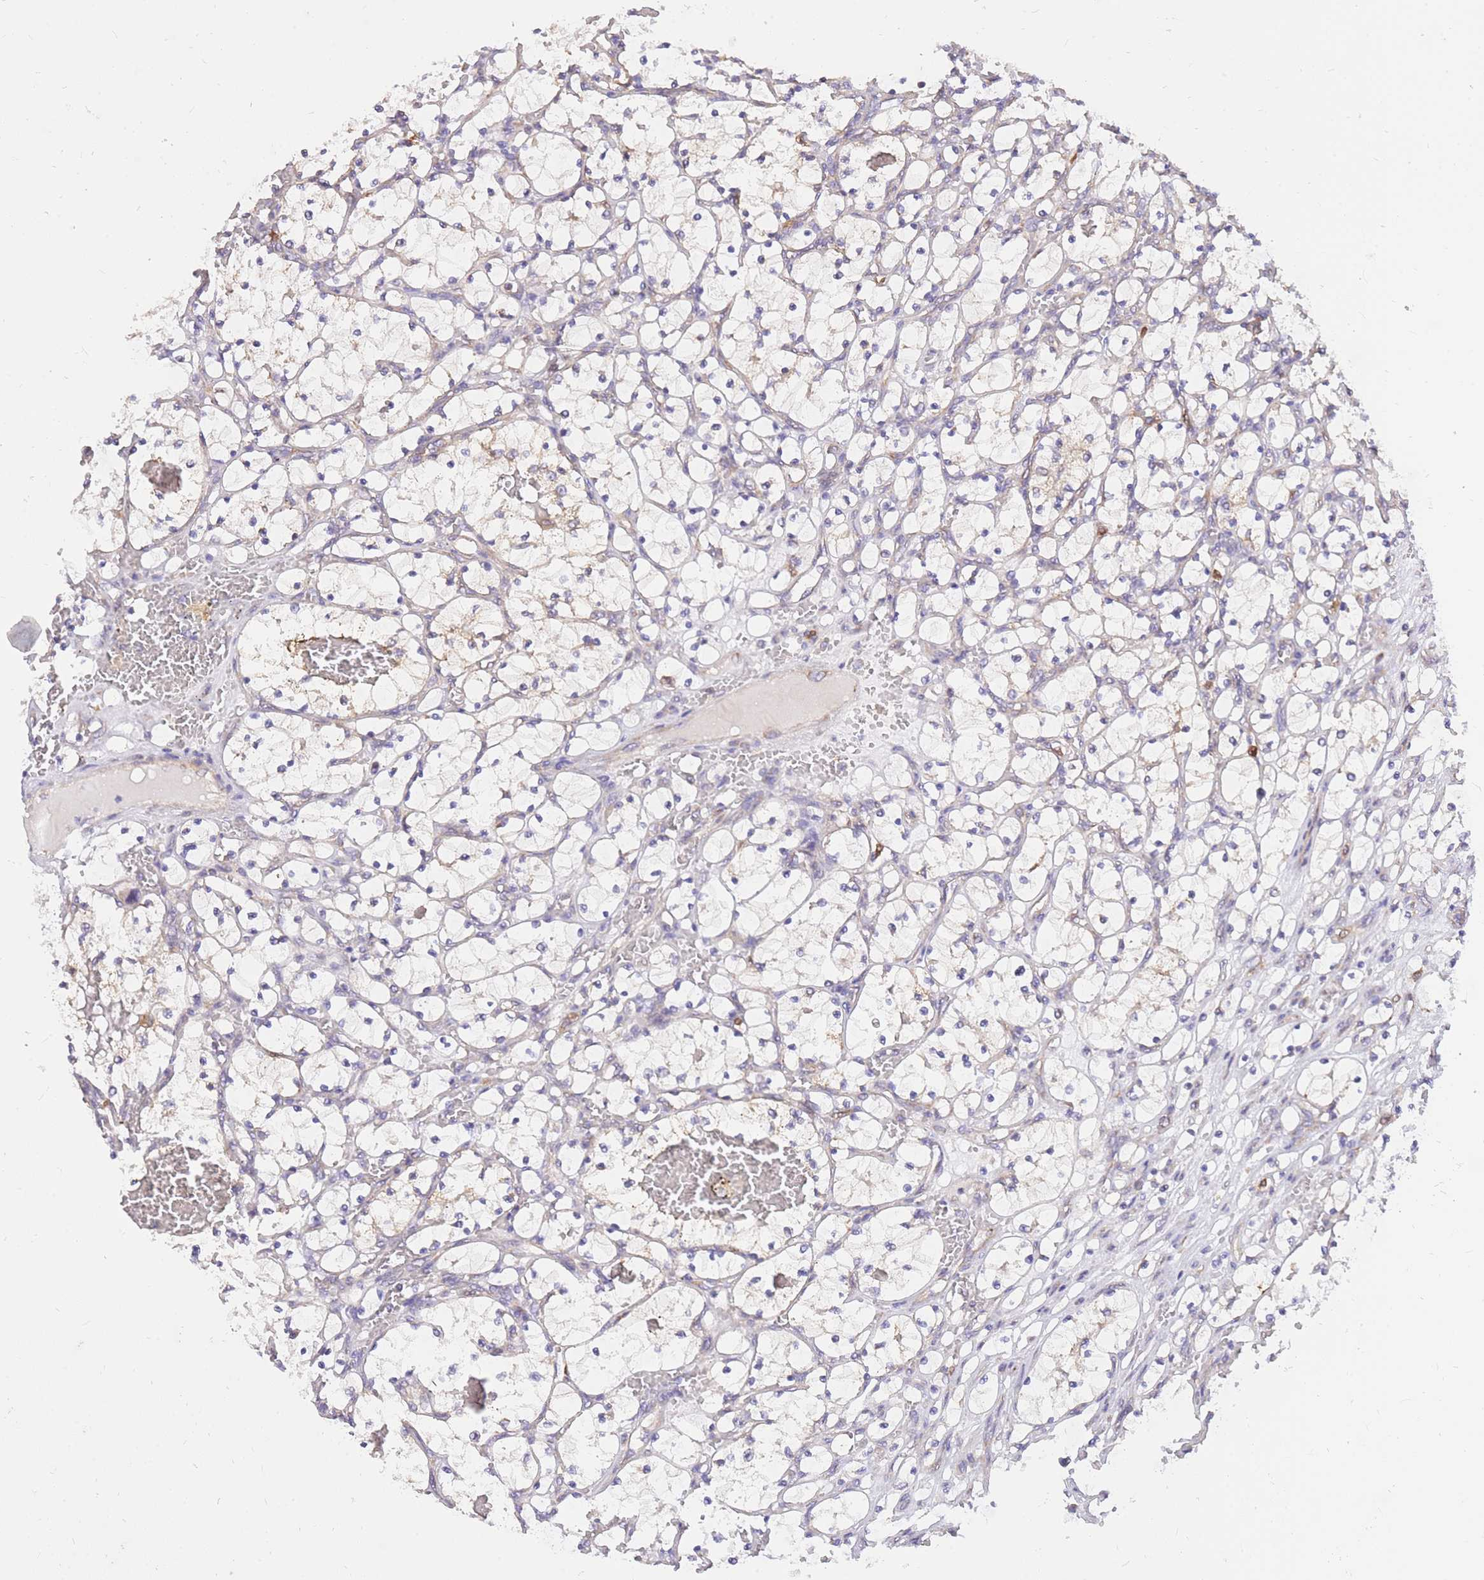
{"staining": {"intensity": "weak", "quantity": "<25%", "location": "cytoplasmic/membranous"}, "tissue": "renal cancer", "cell_type": "Tumor cells", "image_type": "cancer", "snomed": [{"axis": "morphology", "description": "Adenocarcinoma, NOS"}, {"axis": "topography", "description": "Kidney"}], "caption": "Tumor cells show no significant staining in renal cancer (adenocarcinoma). (Brightfield microscopy of DAB (3,3'-diaminobenzidine) immunohistochemistry (IHC) at high magnification).", "gene": "TOPAZ1", "patient": {"sex": "female", "age": 69}}